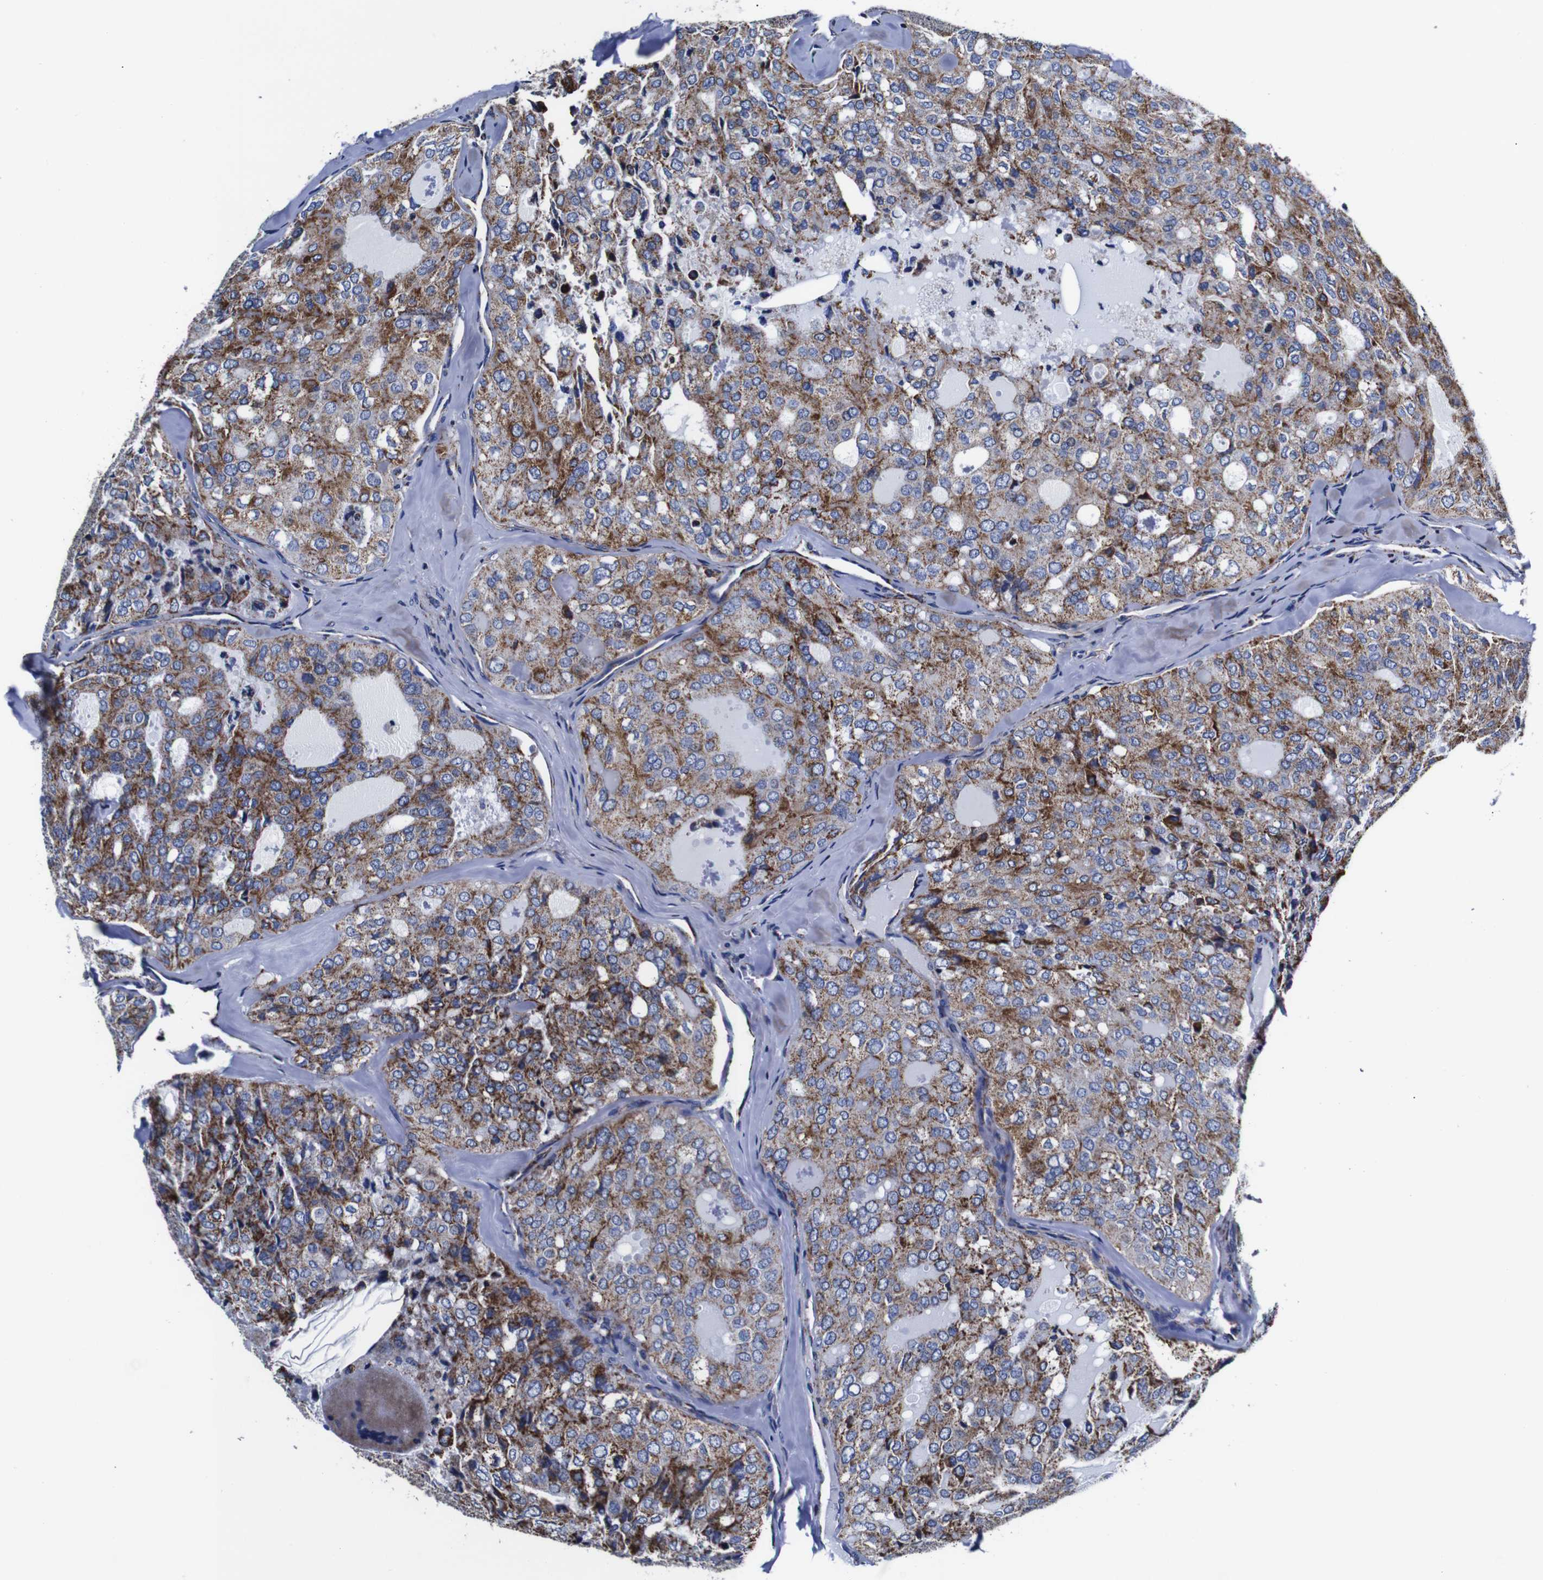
{"staining": {"intensity": "moderate", "quantity": ">75%", "location": "cytoplasmic/membranous"}, "tissue": "thyroid cancer", "cell_type": "Tumor cells", "image_type": "cancer", "snomed": [{"axis": "morphology", "description": "Follicular adenoma carcinoma, NOS"}, {"axis": "topography", "description": "Thyroid gland"}], "caption": "Protein analysis of thyroid follicular adenoma carcinoma tissue reveals moderate cytoplasmic/membranous expression in approximately >75% of tumor cells.", "gene": "FKBP9", "patient": {"sex": "male", "age": 75}}